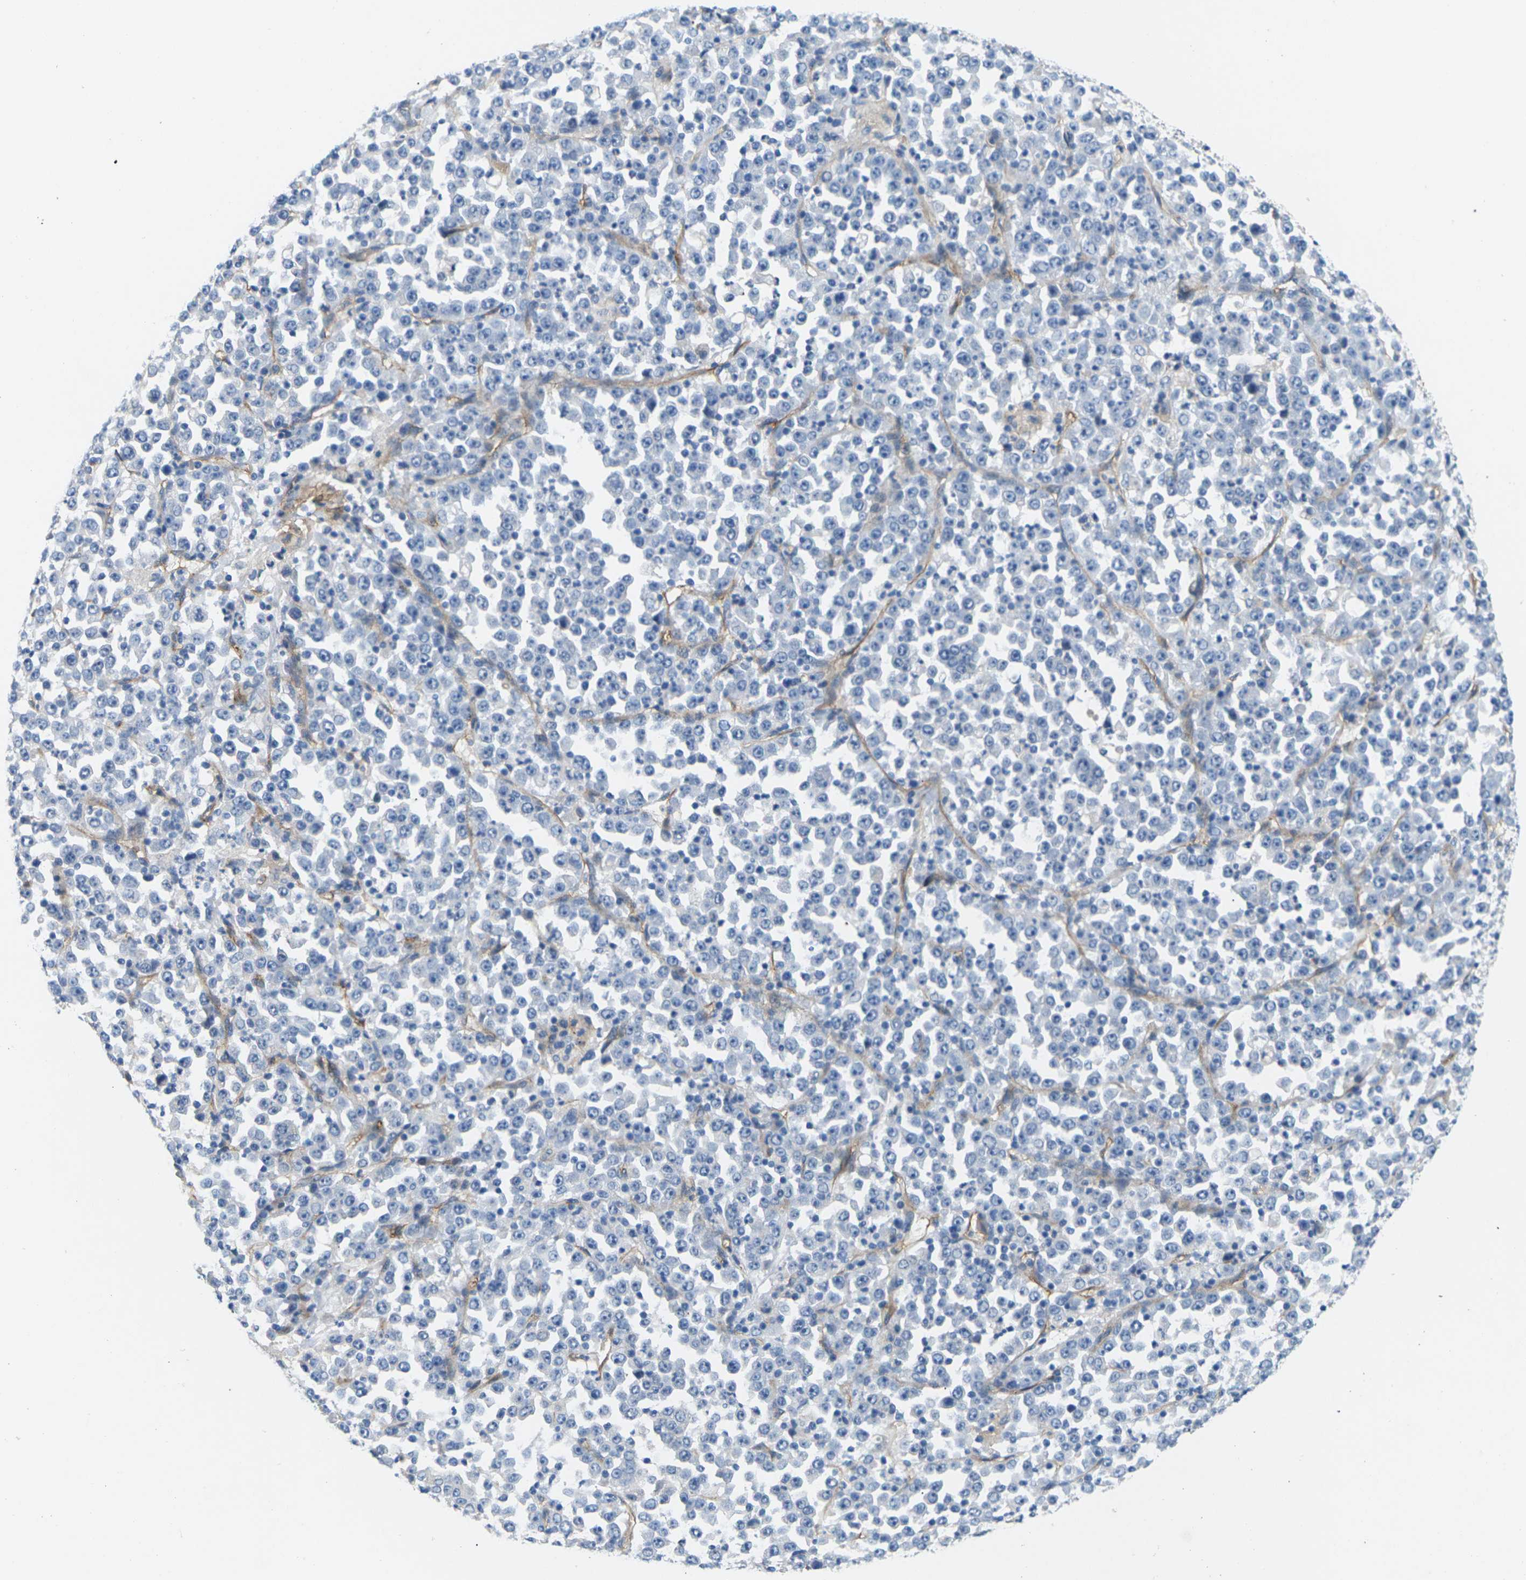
{"staining": {"intensity": "negative", "quantity": "none", "location": "none"}, "tissue": "stomach cancer", "cell_type": "Tumor cells", "image_type": "cancer", "snomed": [{"axis": "morphology", "description": "Normal tissue, NOS"}, {"axis": "morphology", "description": "Adenocarcinoma, NOS"}, {"axis": "topography", "description": "Stomach, upper"}, {"axis": "topography", "description": "Stomach"}], "caption": "The immunohistochemistry image has no significant expression in tumor cells of stomach adenocarcinoma tissue. Nuclei are stained in blue.", "gene": "ITGA5", "patient": {"sex": "male", "age": 59}}